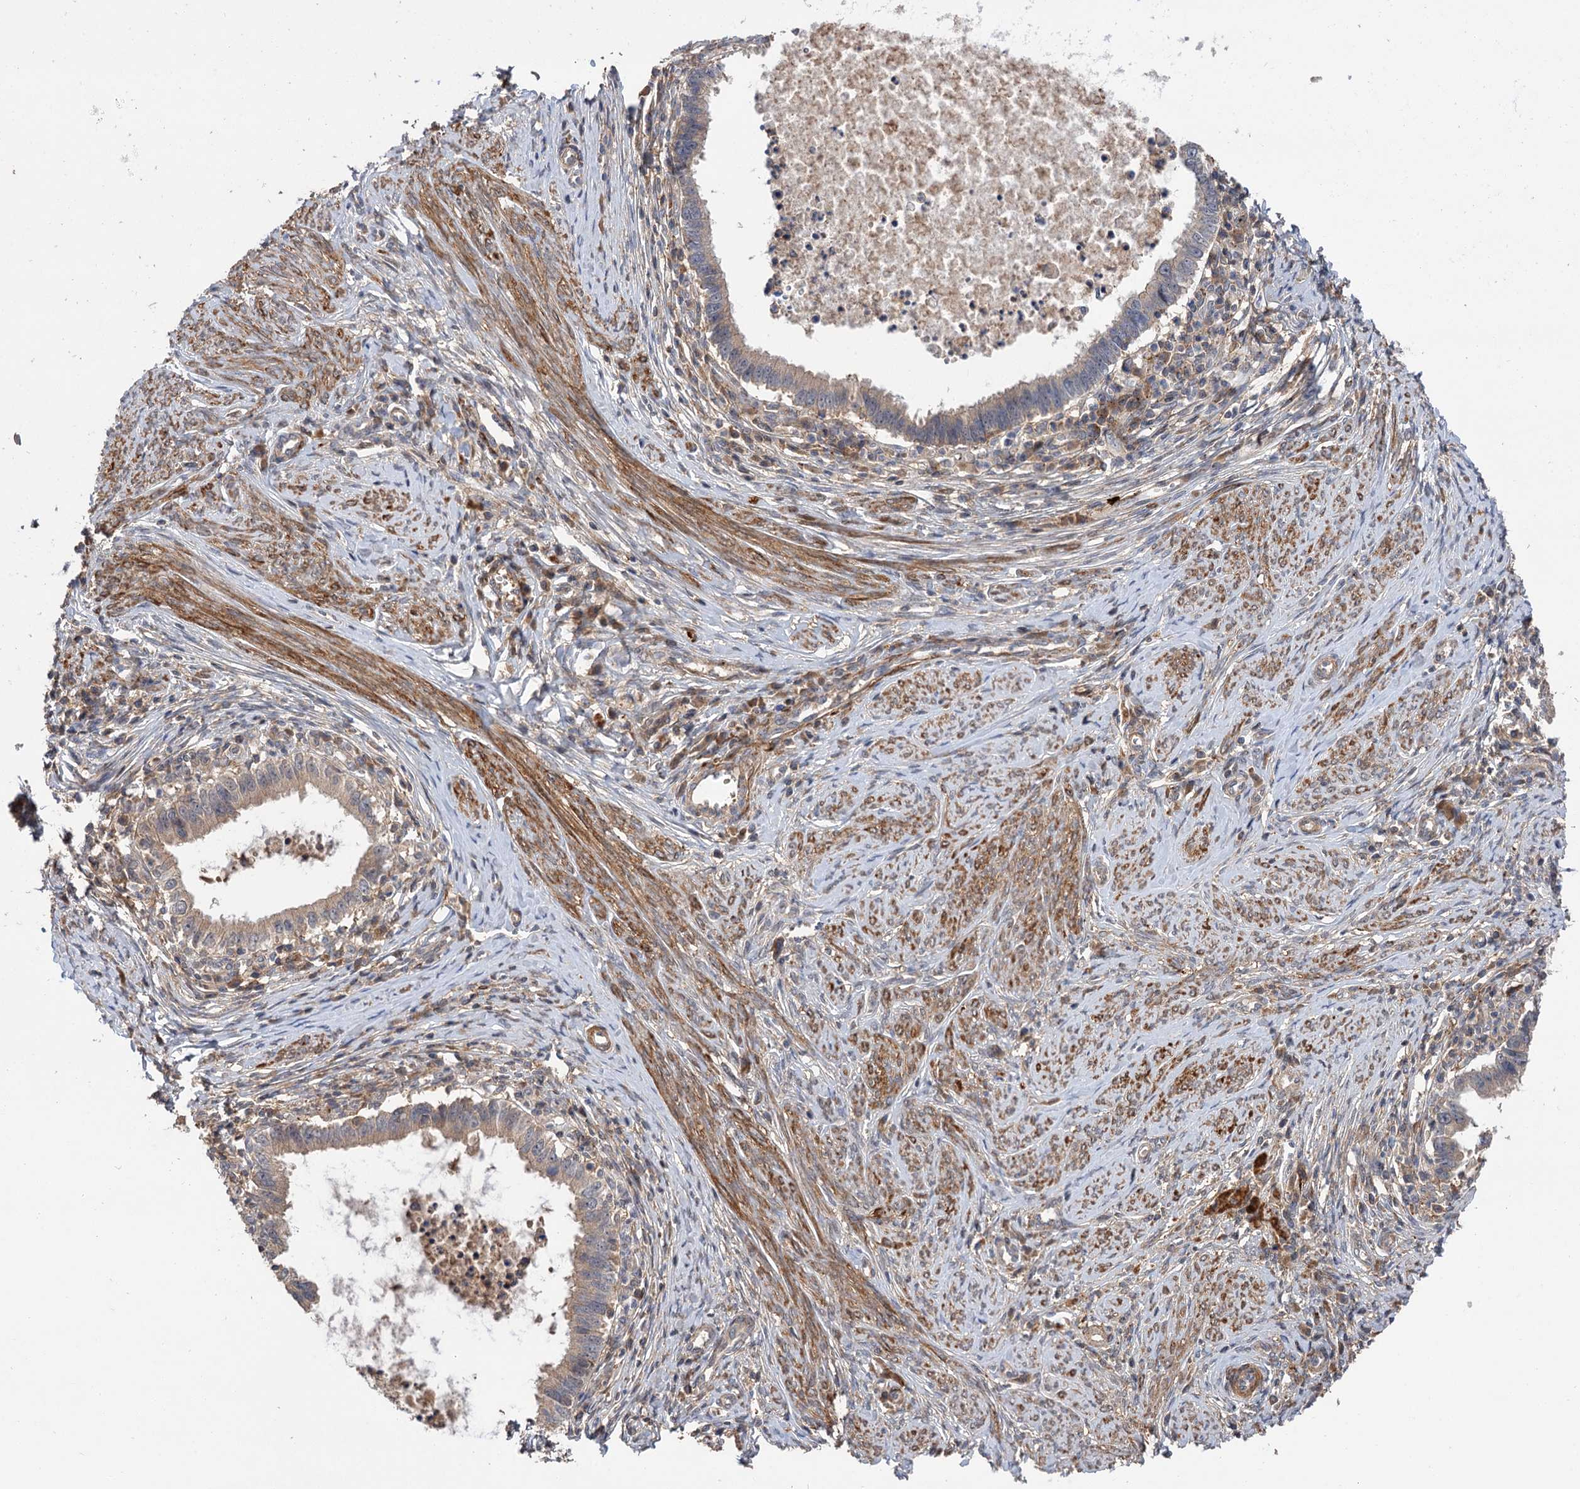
{"staining": {"intensity": "moderate", "quantity": "25%-75%", "location": "cytoplasmic/membranous"}, "tissue": "cervical cancer", "cell_type": "Tumor cells", "image_type": "cancer", "snomed": [{"axis": "morphology", "description": "Adenocarcinoma, NOS"}, {"axis": "topography", "description": "Cervix"}], "caption": "An immunohistochemistry (IHC) image of tumor tissue is shown. Protein staining in brown labels moderate cytoplasmic/membranous positivity in cervical cancer within tumor cells.", "gene": "FBXW8", "patient": {"sex": "female", "age": 36}}